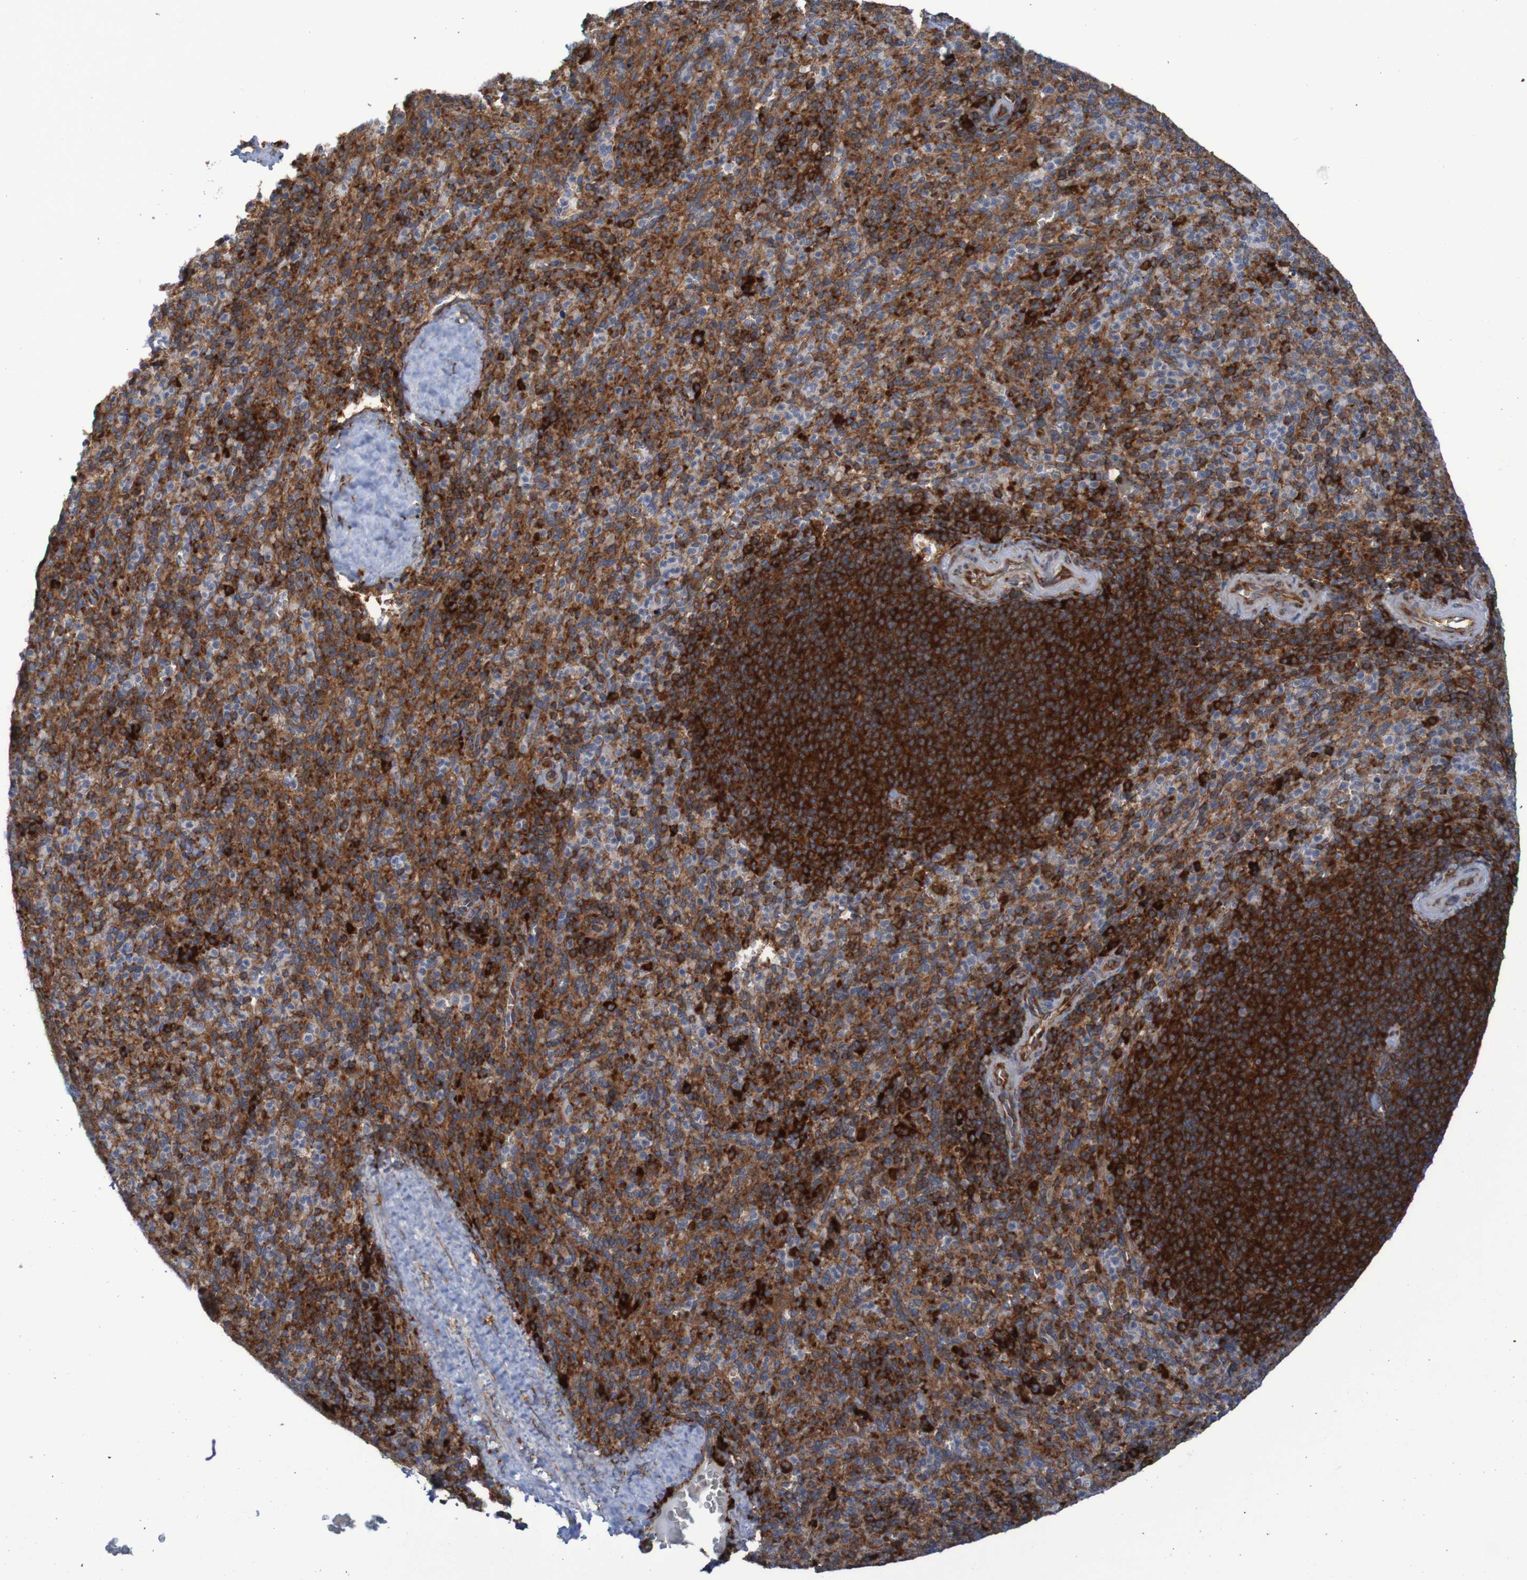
{"staining": {"intensity": "moderate", "quantity": "25%-75%", "location": "cytoplasmic/membranous"}, "tissue": "spleen", "cell_type": "Cells in red pulp", "image_type": "normal", "snomed": [{"axis": "morphology", "description": "Normal tissue, NOS"}, {"axis": "topography", "description": "Spleen"}], "caption": "This histopathology image exhibits immunohistochemistry staining of unremarkable spleen, with medium moderate cytoplasmic/membranous expression in about 25%-75% of cells in red pulp.", "gene": "RPL10", "patient": {"sex": "male", "age": 36}}